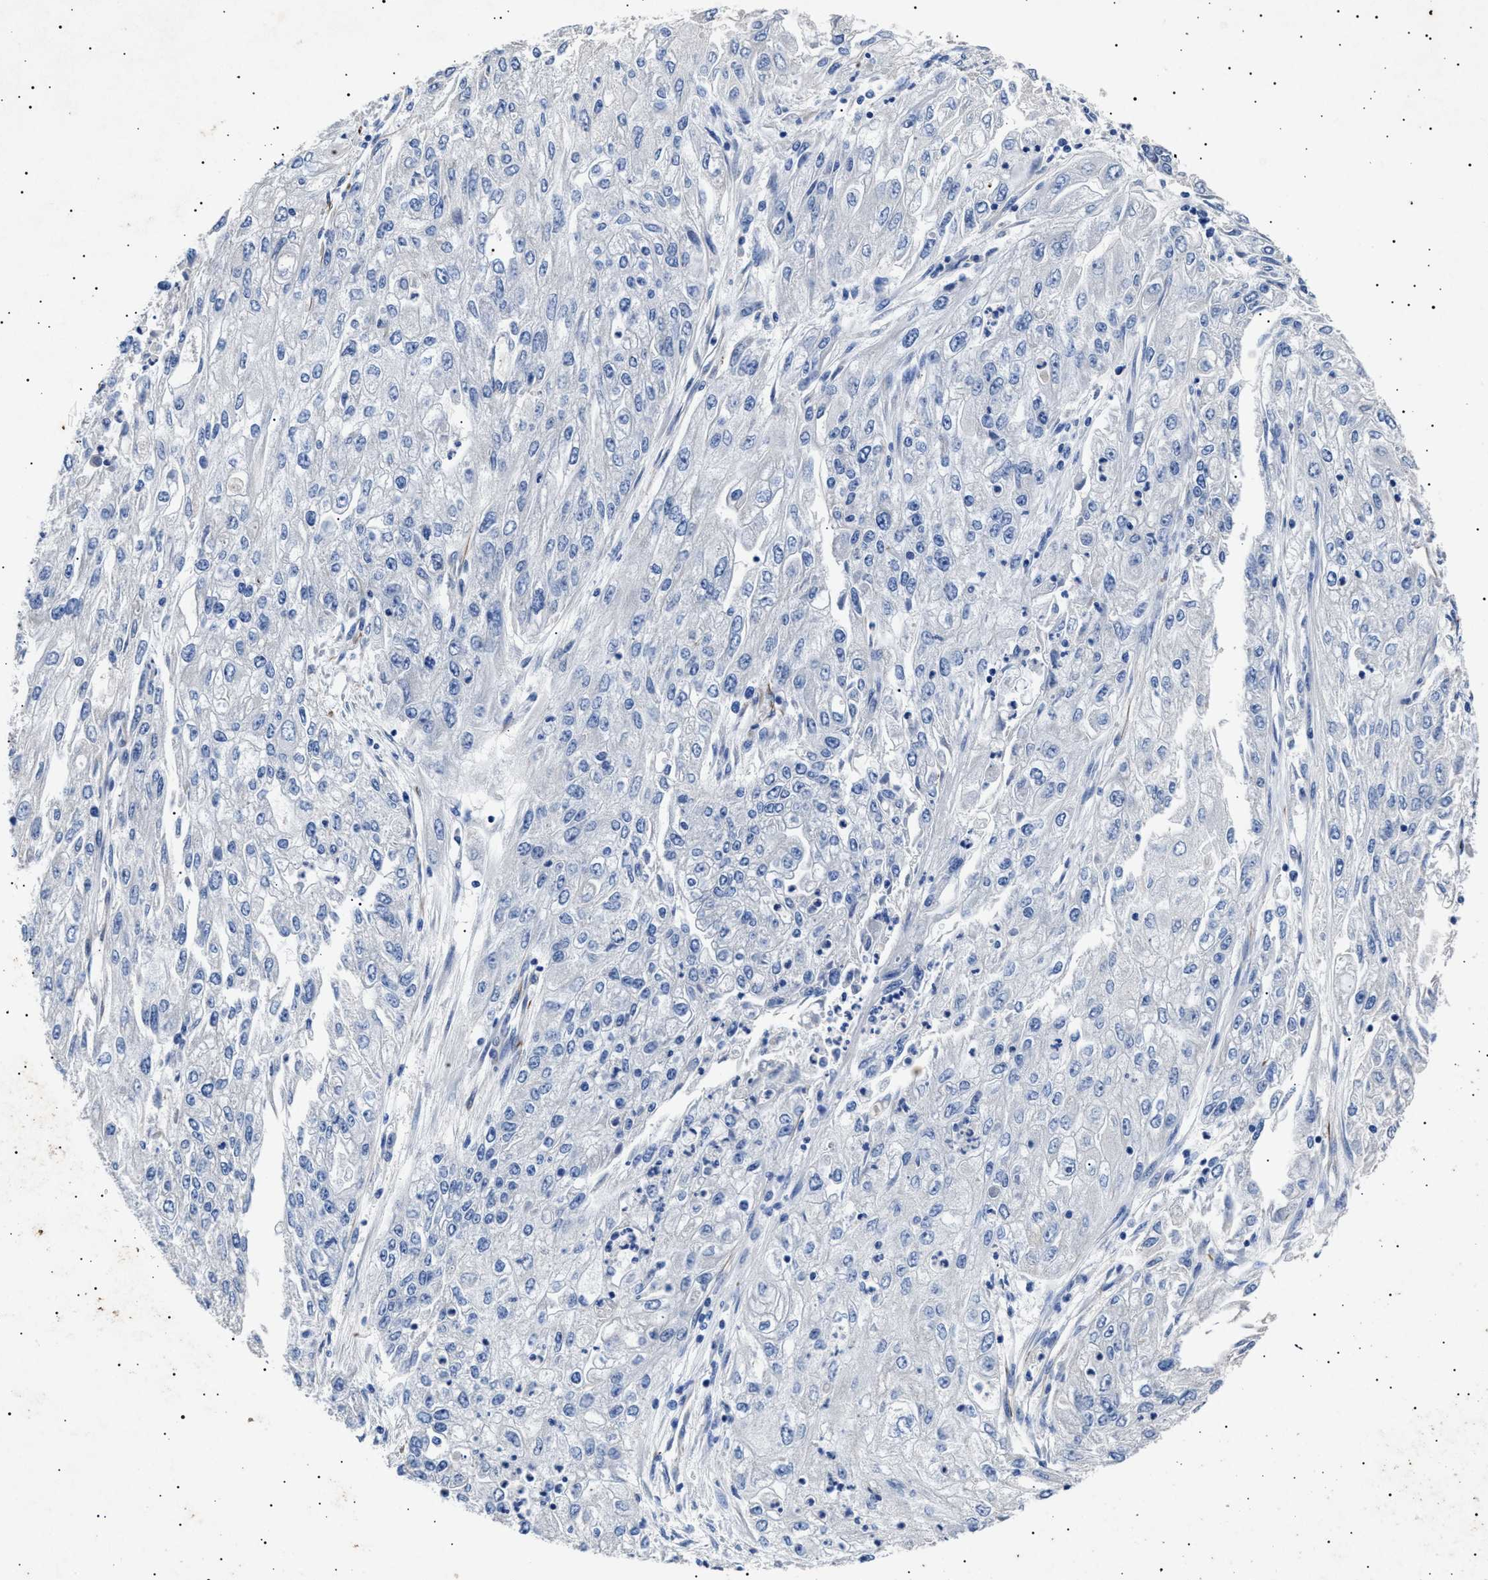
{"staining": {"intensity": "negative", "quantity": "none", "location": "none"}, "tissue": "endometrial cancer", "cell_type": "Tumor cells", "image_type": "cancer", "snomed": [{"axis": "morphology", "description": "Adenocarcinoma, NOS"}, {"axis": "topography", "description": "Endometrium"}], "caption": "DAB (3,3'-diaminobenzidine) immunohistochemical staining of human adenocarcinoma (endometrial) displays no significant staining in tumor cells. Brightfield microscopy of immunohistochemistry stained with DAB (3,3'-diaminobenzidine) (brown) and hematoxylin (blue), captured at high magnification.", "gene": "OLFML2A", "patient": {"sex": "female", "age": 49}}